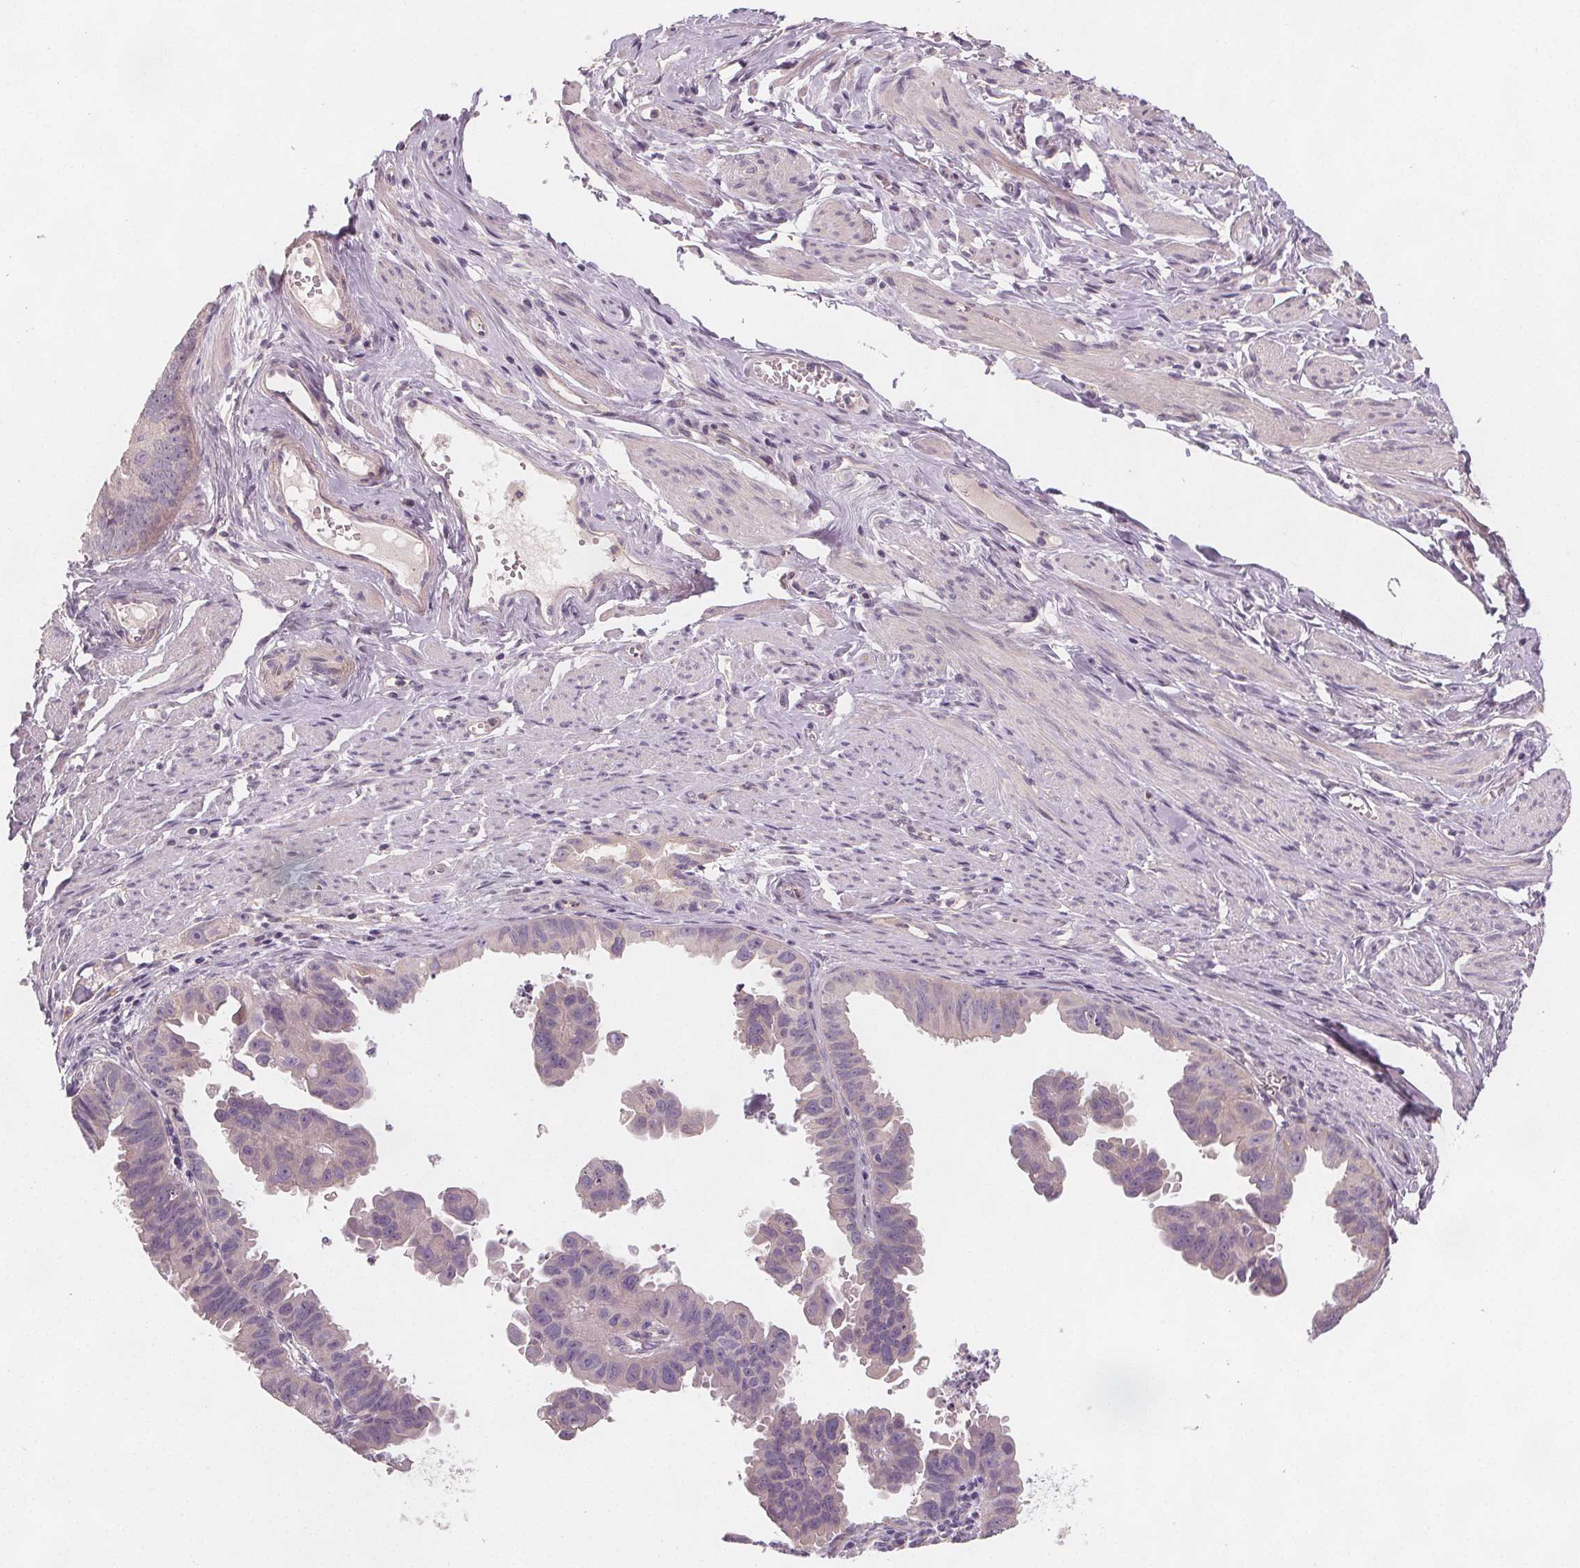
{"staining": {"intensity": "weak", "quantity": "<25%", "location": "cytoplasmic/membranous"}, "tissue": "ovarian cancer", "cell_type": "Tumor cells", "image_type": "cancer", "snomed": [{"axis": "morphology", "description": "Carcinoma, endometroid"}, {"axis": "topography", "description": "Ovary"}], "caption": "DAB (3,3'-diaminobenzidine) immunohistochemical staining of human ovarian cancer displays no significant staining in tumor cells.", "gene": "VNN1", "patient": {"sex": "female", "age": 85}}